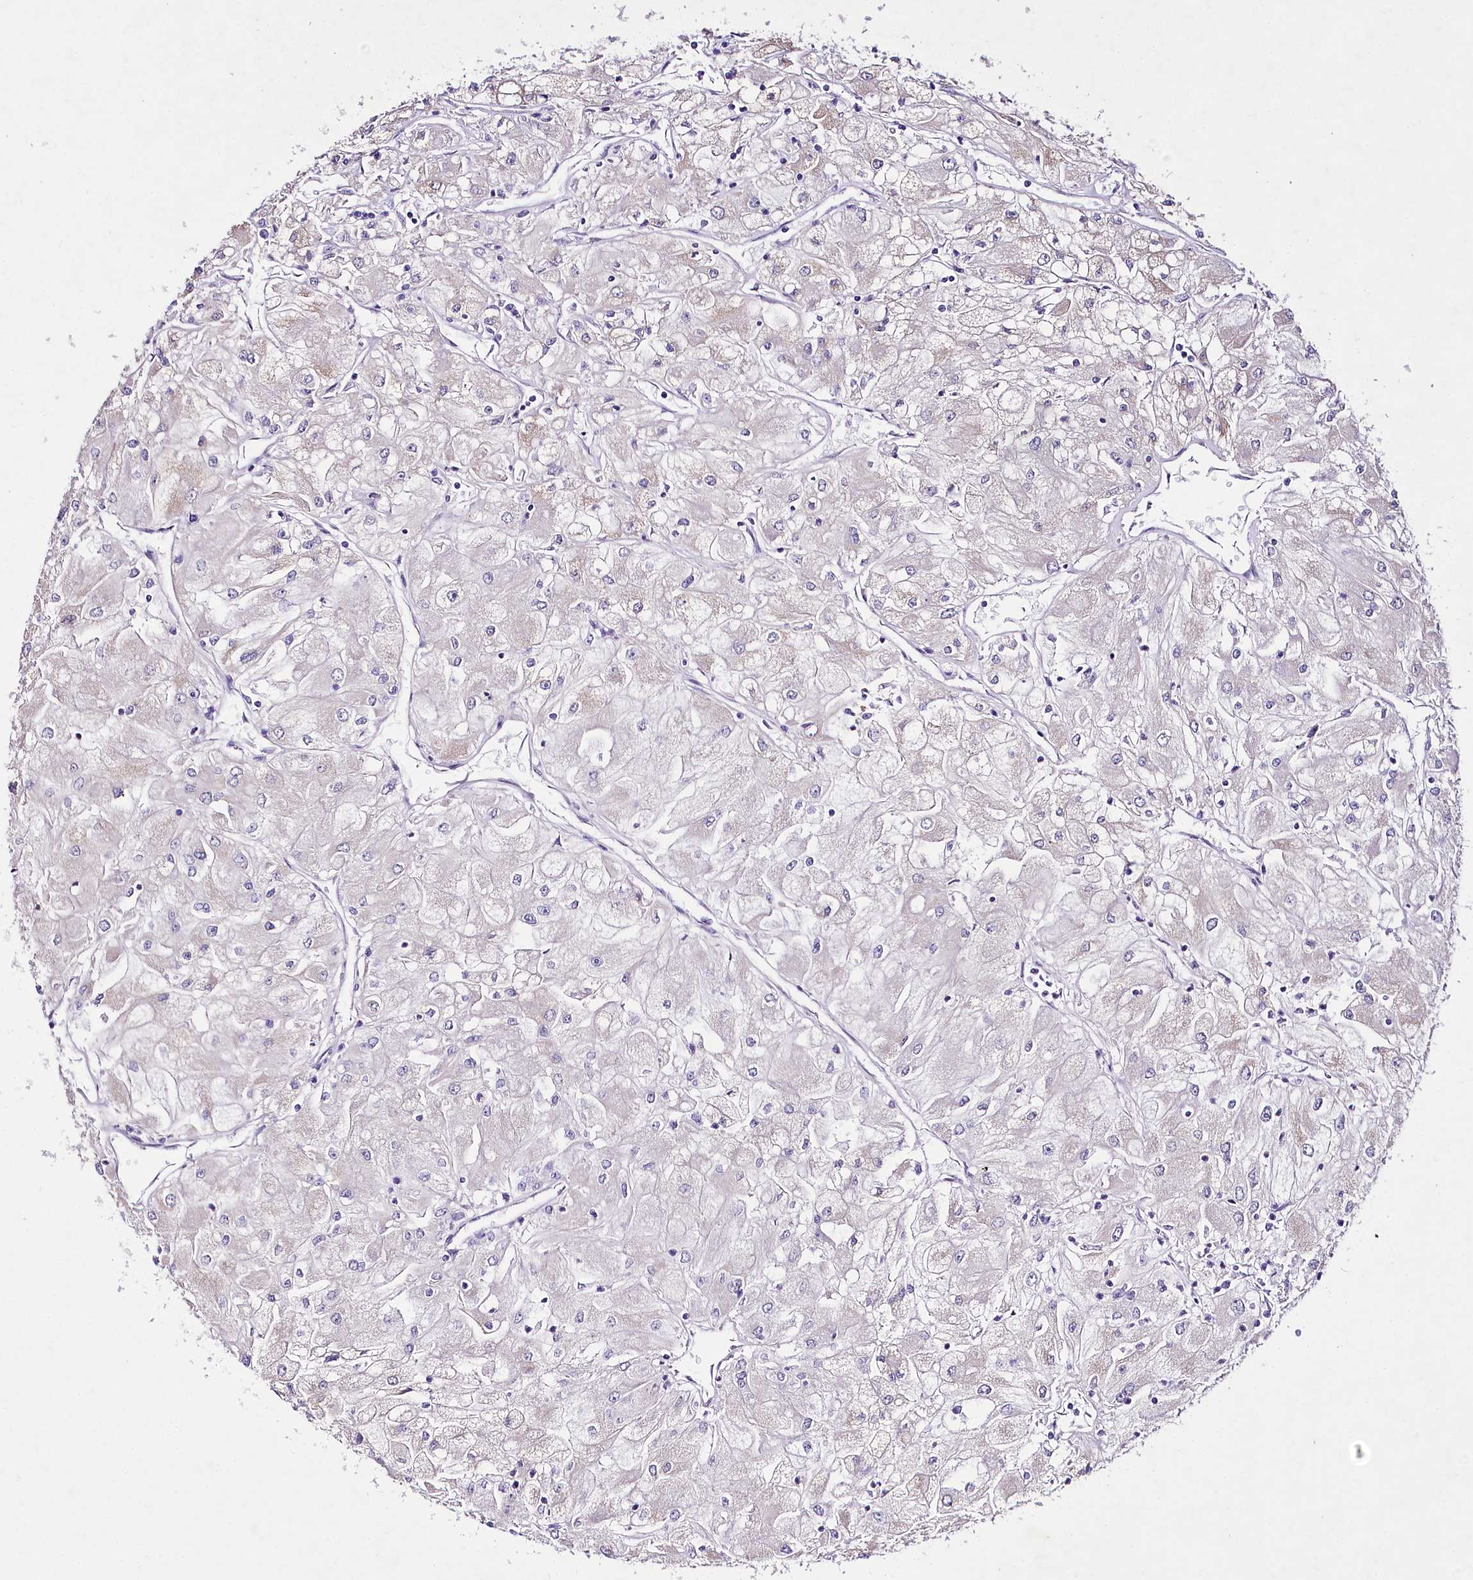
{"staining": {"intensity": "weak", "quantity": "<25%", "location": "cytoplasmic/membranous"}, "tissue": "renal cancer", "cell_type": "Tumor cells", "image_type": "cancer", "snomed": [{"axis": "morphology", "description": "Adenocarcinoma, NOS"}, {"axis": "topography", "description": "Kidney"}], "caption": "Tumor cells show no significant protein staining in renal adenocarcinoma.", "gene": "LRRC14B", "patient": {"sex": "male", "age": 80}}